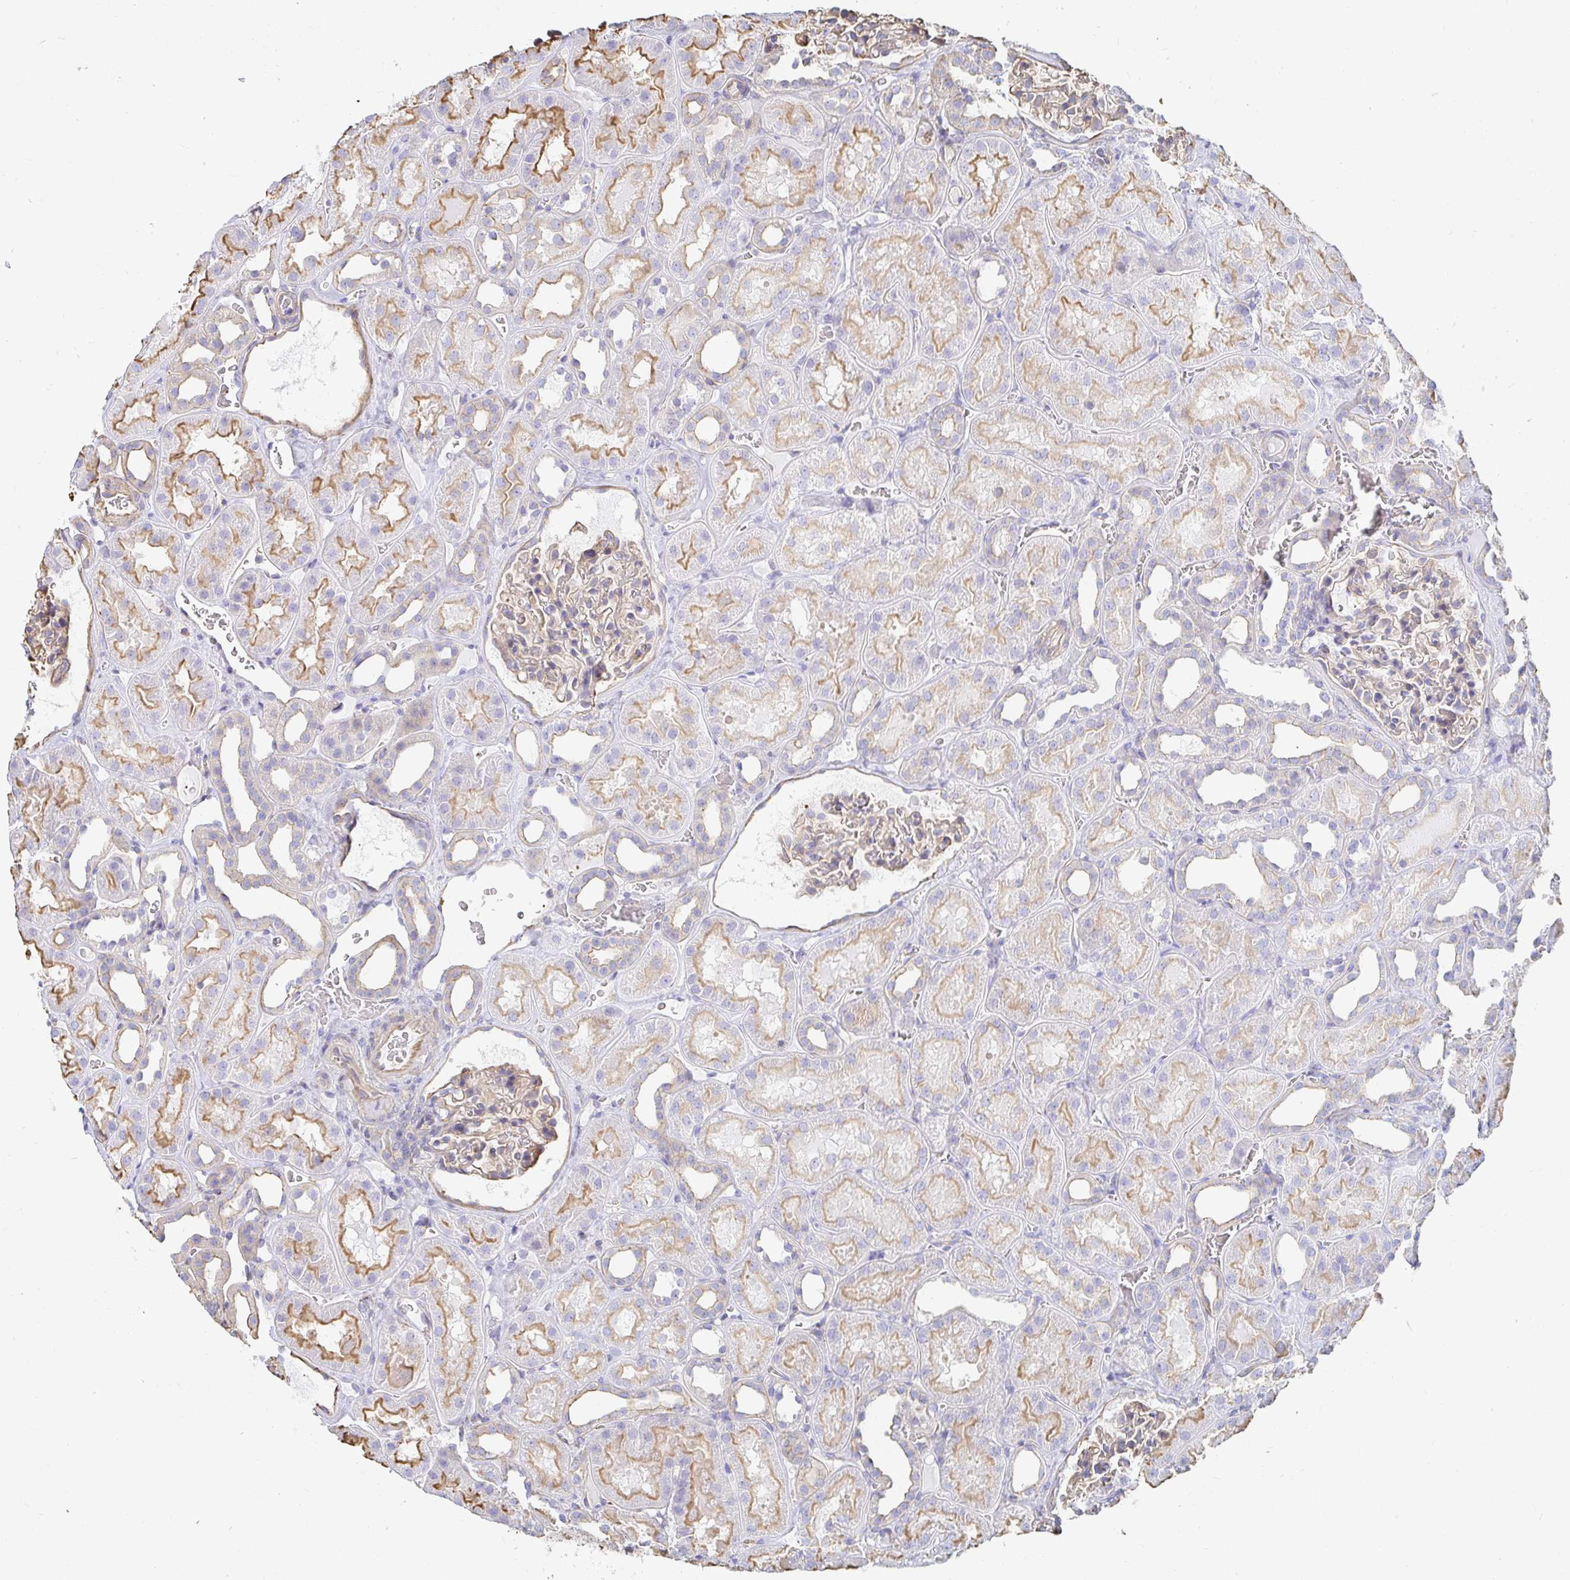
{"staining": {"intensity": "moderate", "quantity": "25%-75%", "location": "cytoplasmic/membranous"}, "tissue": "kidney", "cell_type": "Cells in glomeruli", "image_type": "normal", "snomed": [{"axis": "morphology", "description": "Normal tissue, NOS"}, {"axis": "topography", "description": "Kidney"}], "caption": "Cells in glomeruli demonstrate medium levels of moderate cytoplasmic/membranous positivity in about 25%-75% of cells in unremarkable kidney.", "gene": "PTPN14", "patient": {"sex": "female", "age": 41}}